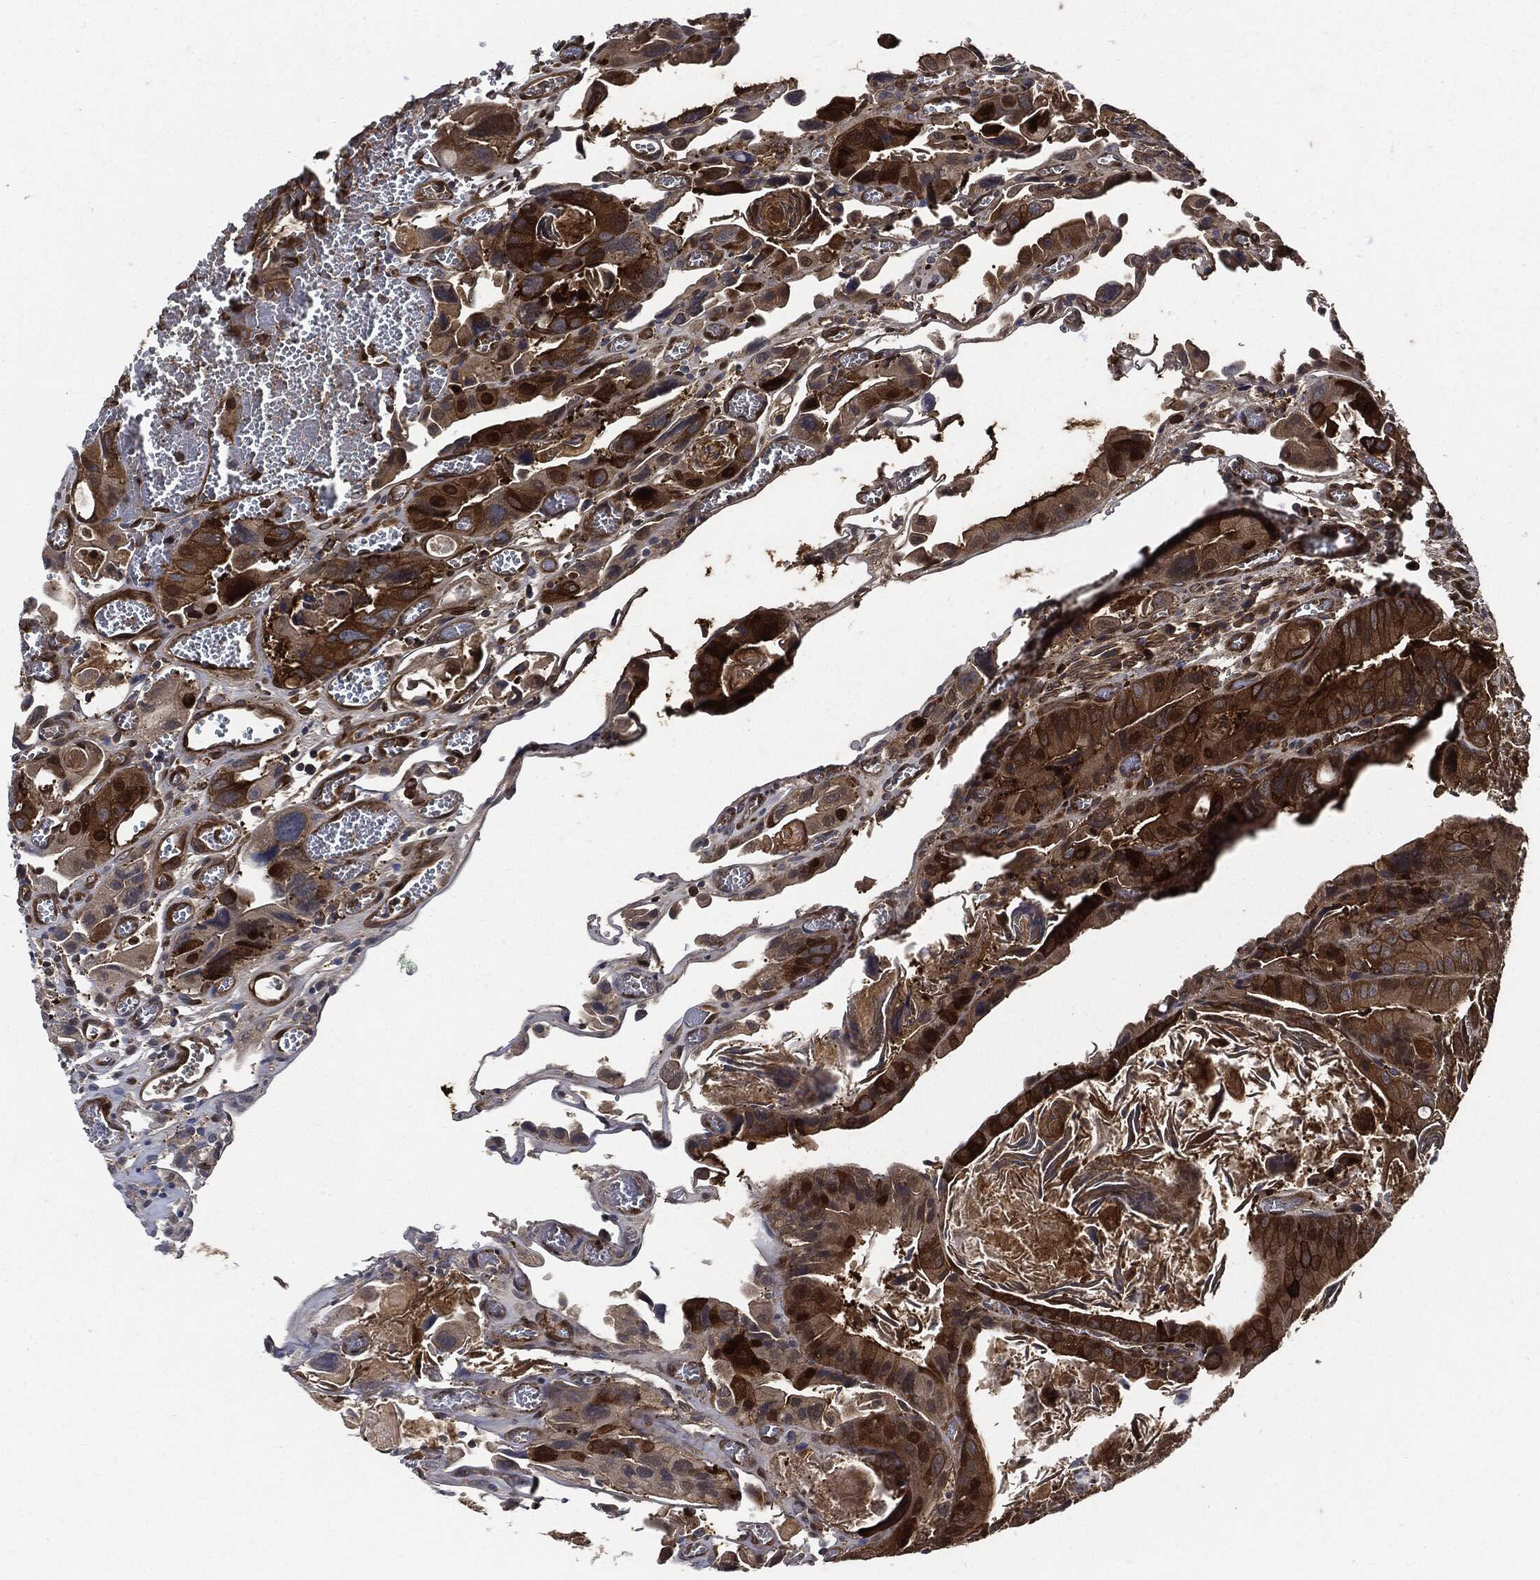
{"staining": {"intensity": "strong", "quantity": ">75%", "location": "cytoplasmic/membranous"}, "tissue": "colorectal cancer", "cell_type": "Tumor cells", "image_type": "cancer", "snomed": [{"axis": "morphology", "description": "Adenocarcinoma, NOS"}, {"axis": "topography", "description": "Rectum"}], "caption": "Protein staining of colorectal cancer tissue reveals strong cytoplasmic/membranous staining in approximately >75% of tumor cells.", "gene": "XPNPEP1", "patient": {"sex": "male", "age": 64}}